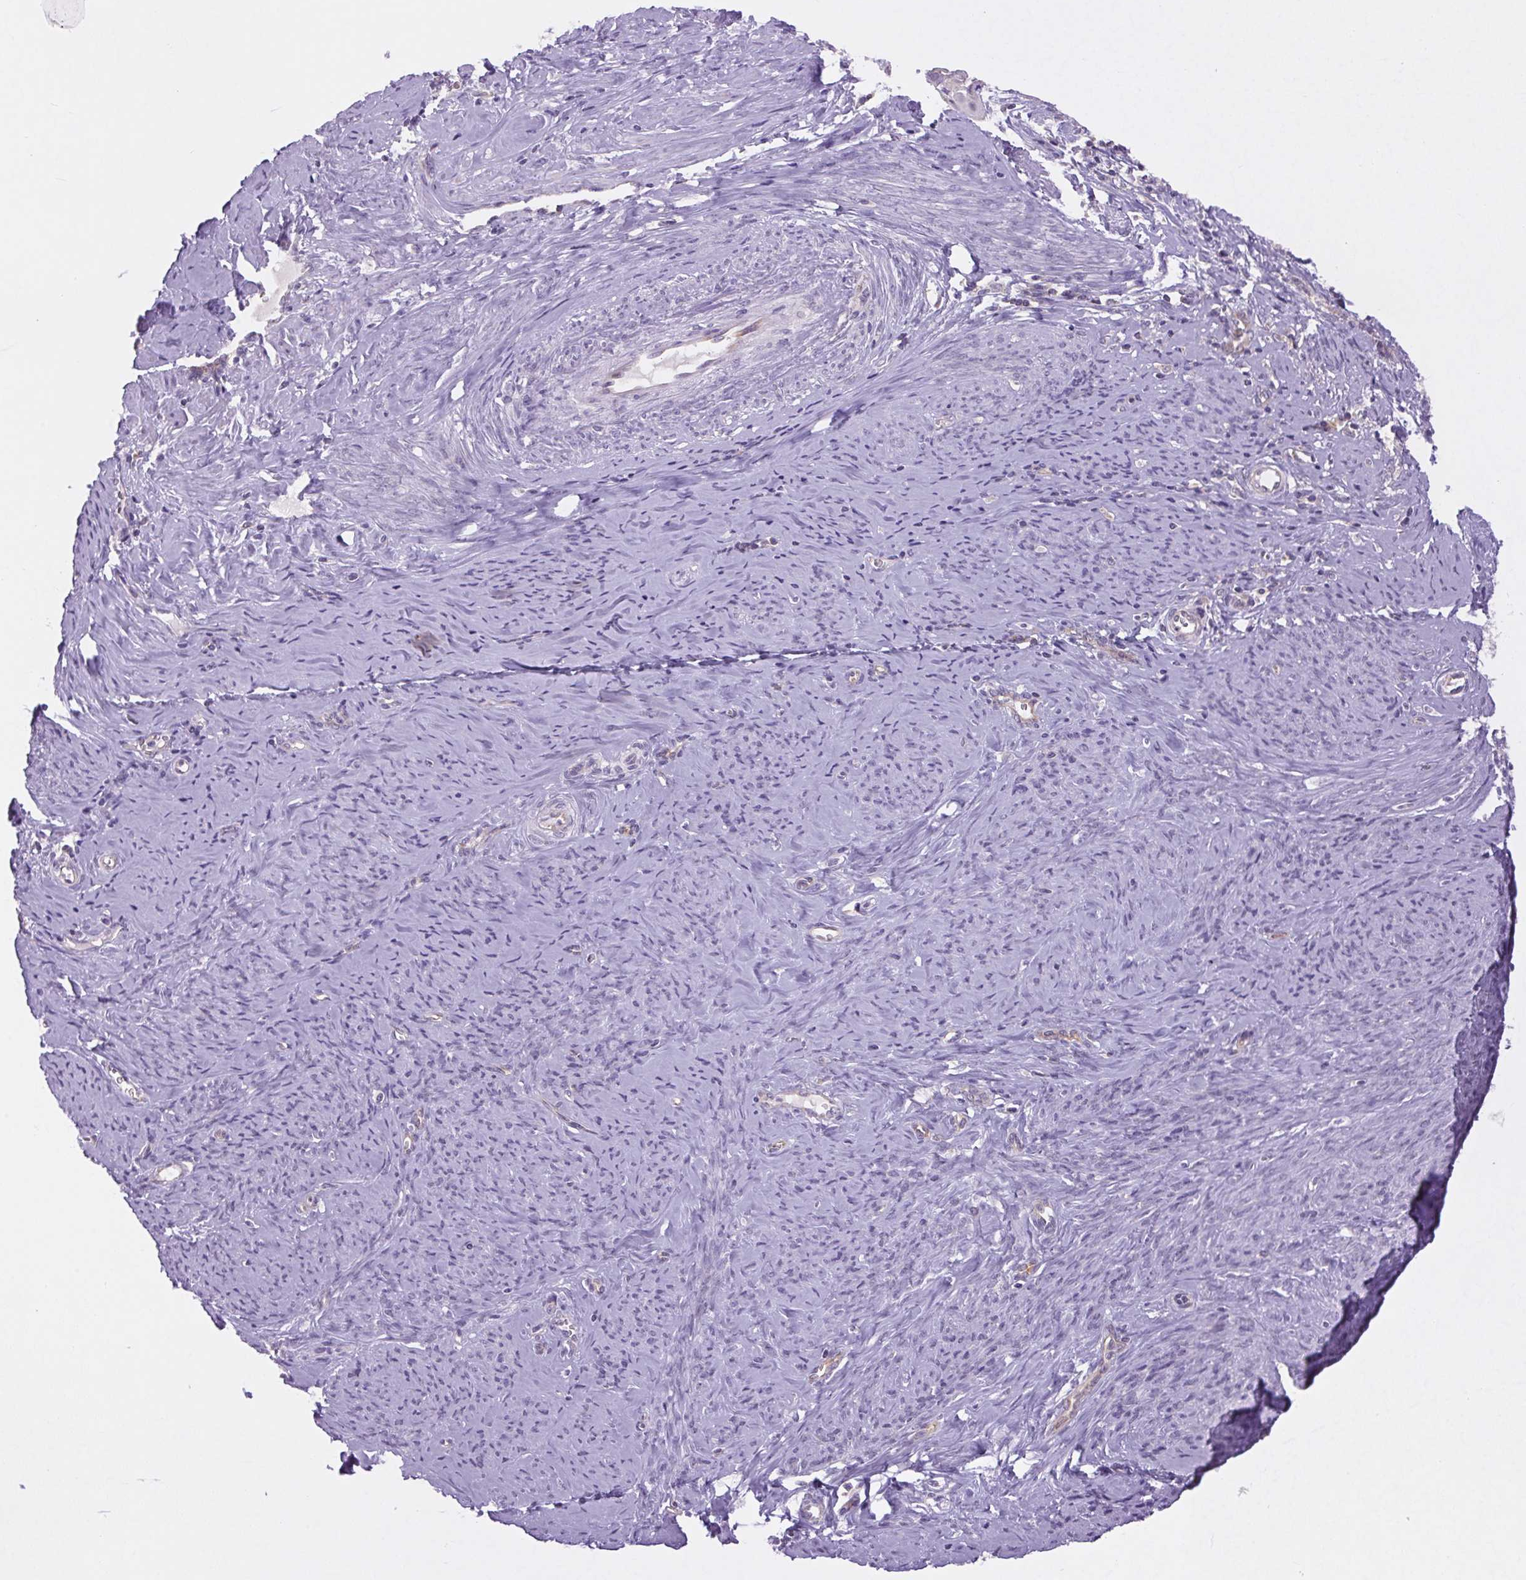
{"staining": {"intensity": "negative", "quantity": "none", "location": "none"}, "tissue": "cervical cancer", "cell_type": "Tumor cells", "image_type": "cancer", "snomed": [{"axis": "morphology", "description": "Squamous cell carcinoma, NOS"}, {"axis": "topography", "description": "Cervix"}], "caption": "An image of human cervical cancer is negative for staining in tumor cells.", "gene": "MINK1", "patient": {"sex": "female", "age": 33}}